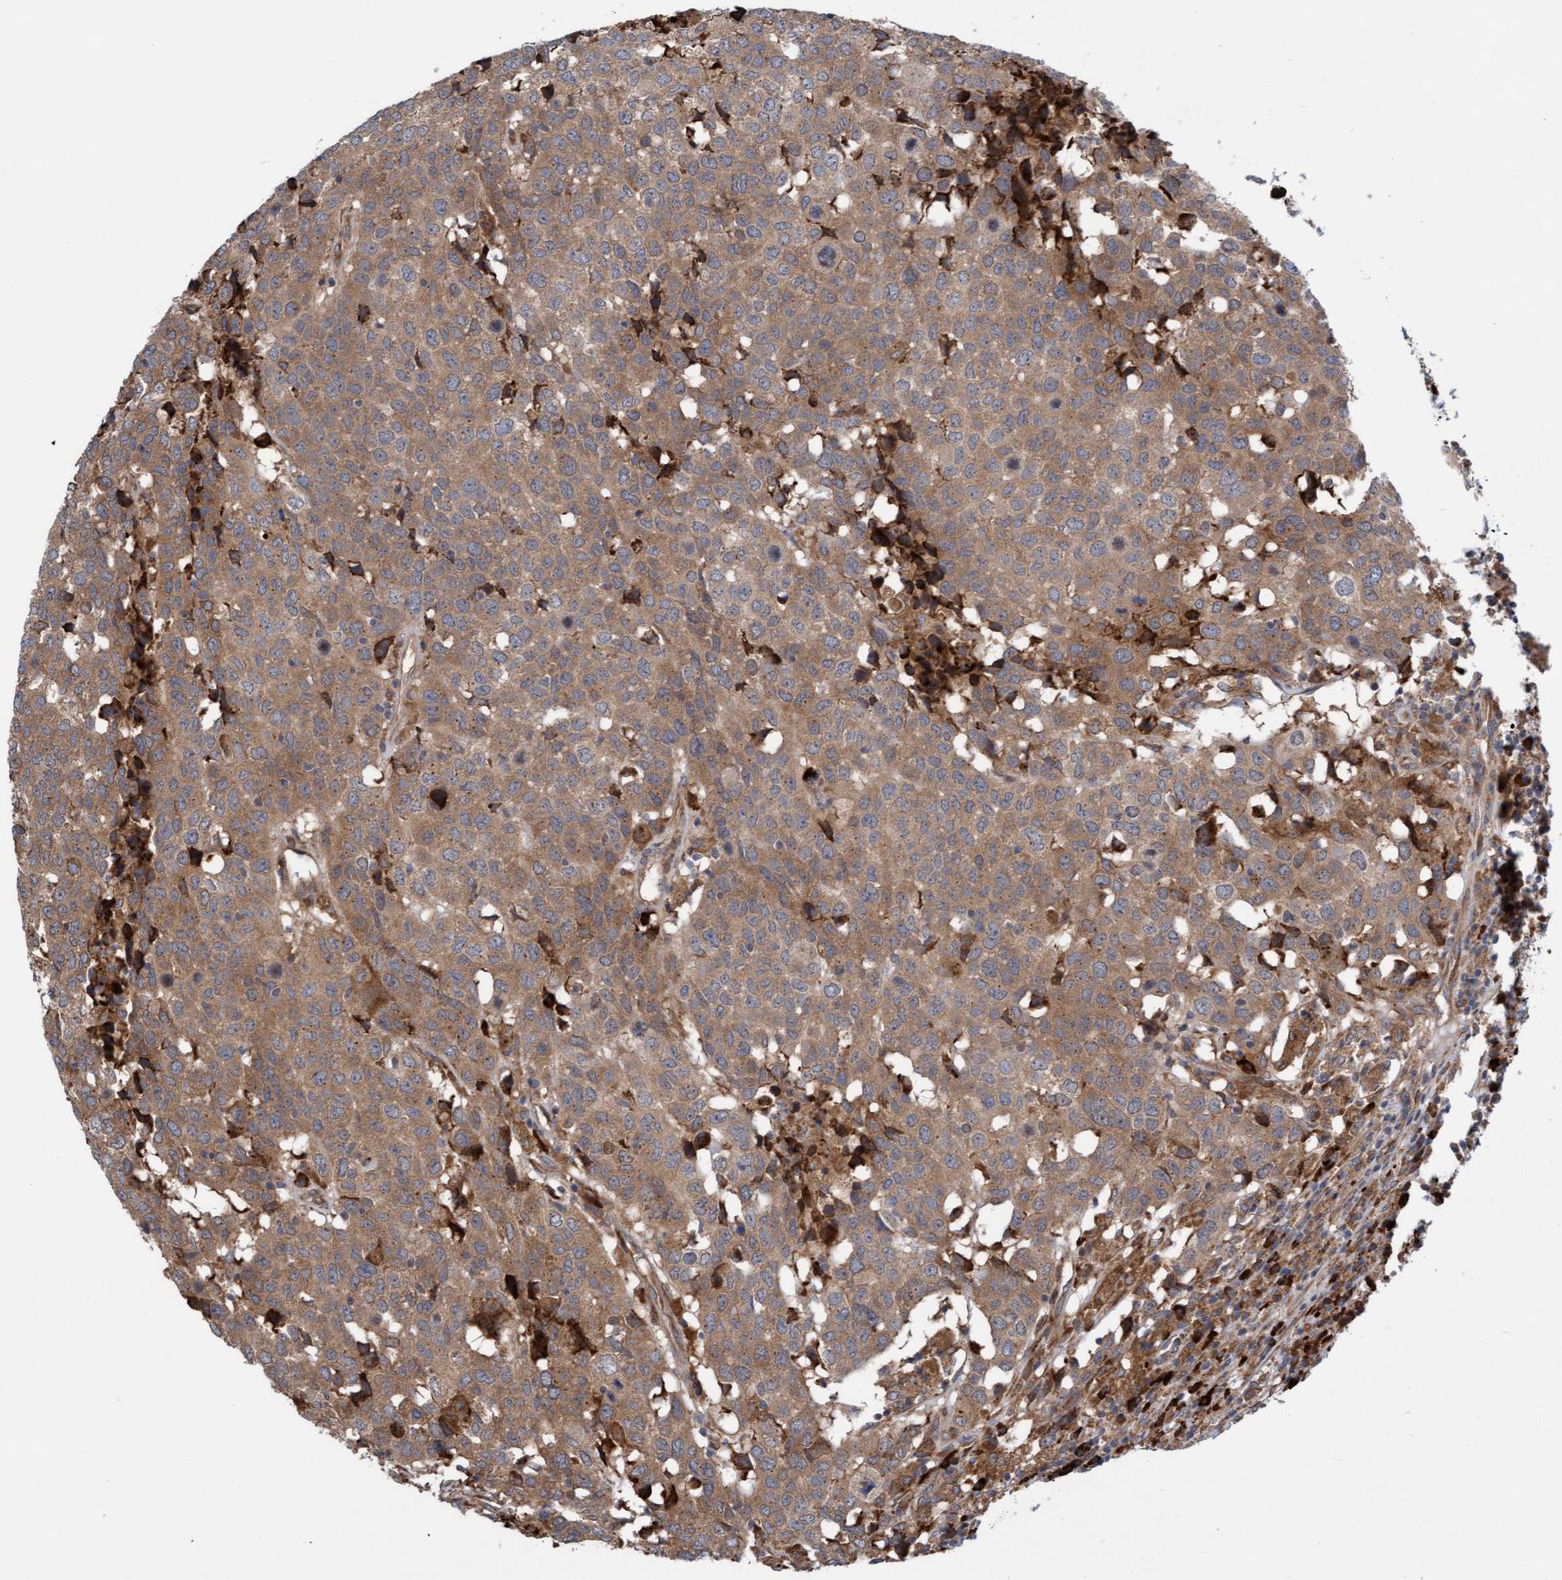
{"staining": {"intensity": "moderate", "quantity": ">75%", "location": "cytoplasmic/membranous"}, "tissue": "head and neck cancer", "cell_type": "Tumor cells", "image_type": "cancer", "snomed": [{"axis": "morphology", "description": "Squamous cell carcinoma, NOS"}, {"axis": "topography", "description": "Head-Neck"}], "caption": "High-power microscopy captured an immunohistochemistry histopathology image of head and neck squamous cell carcinoma, revealing moderate cytoplasmic/membranous positivity in about >75% of tumor cells.", "gene": "KIAA0753", "patient": {"sex": "male", "age": 66}}